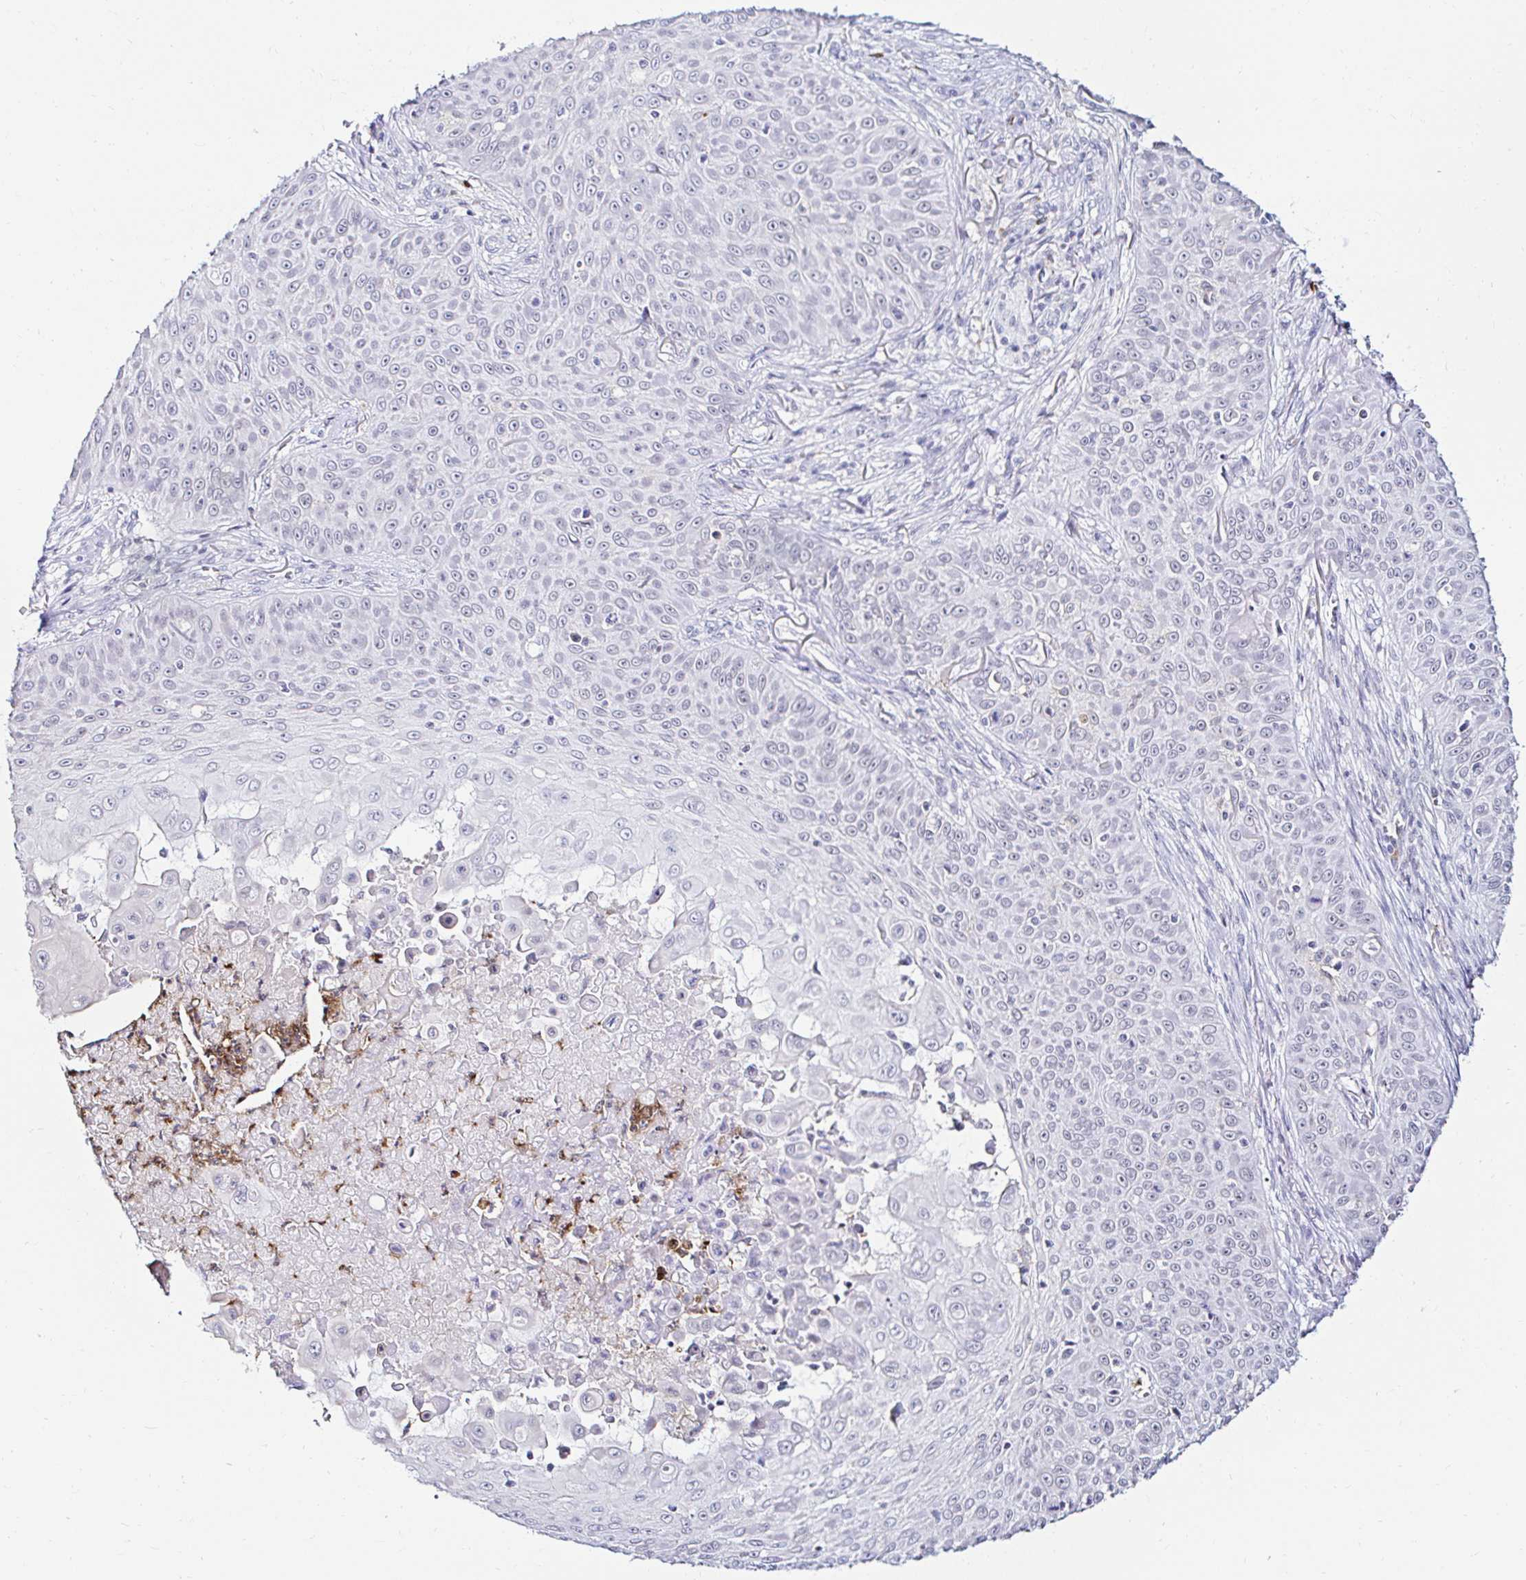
{"staining": {"intensity": "negative", "quantity": "none", "location": "none"}, "tissue": "skin cancer", "cell_type": "Tumor cells", "image_type": "cancer", "snomed": [{"axis": "morphology", "description": "Squamous cell carcinoma, NOS"}, {"axis": "topography", "description": "Skin"}], "caption": "A high-resolution image shows immunohistochemistry staining of skin cancer, which demonstrates no significant positivity in tumor cells.", "gene": "CYBB", "patient": {"sex": "male", "age": 82}}